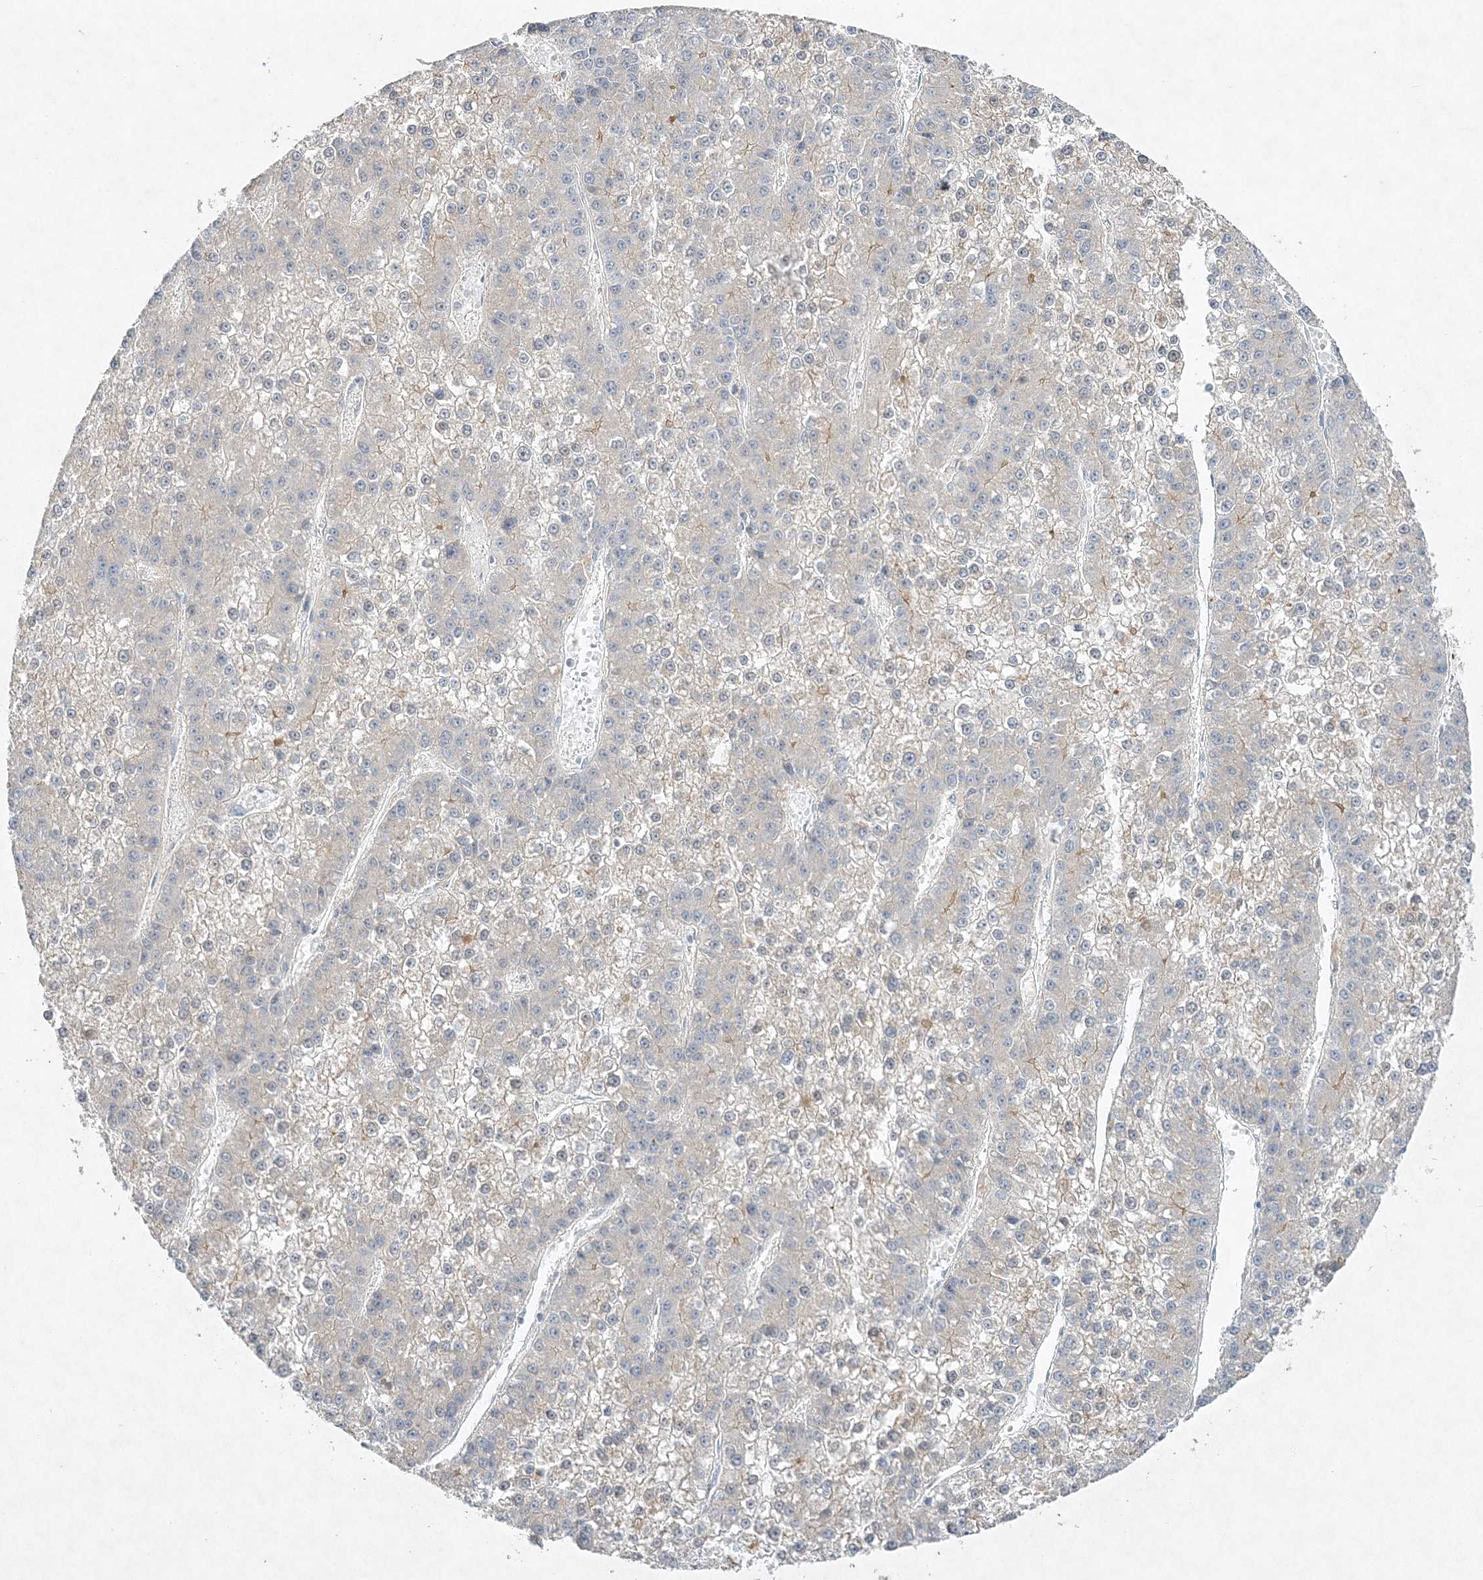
{"staining": {"intensity": "negative", "quantity": "none", "location": "none"}, "tissue": "liver cancer", "cell_type": "Tumor cells", "image_type": "cancer", "snomed": [{"axis": "morphology", "description": "Carcinoma, Hepatocellular, NOS"}, {"axis": "topography", "description": "Liver"}], "caption": "Immunohistochemistry photomicrograph of neoplastic tissue: liver cancer stained with DAB shows no significant protein positivity in tumor cells.", "gene": "MAT2B", "patient": {"sex": "female", "age": 73}}